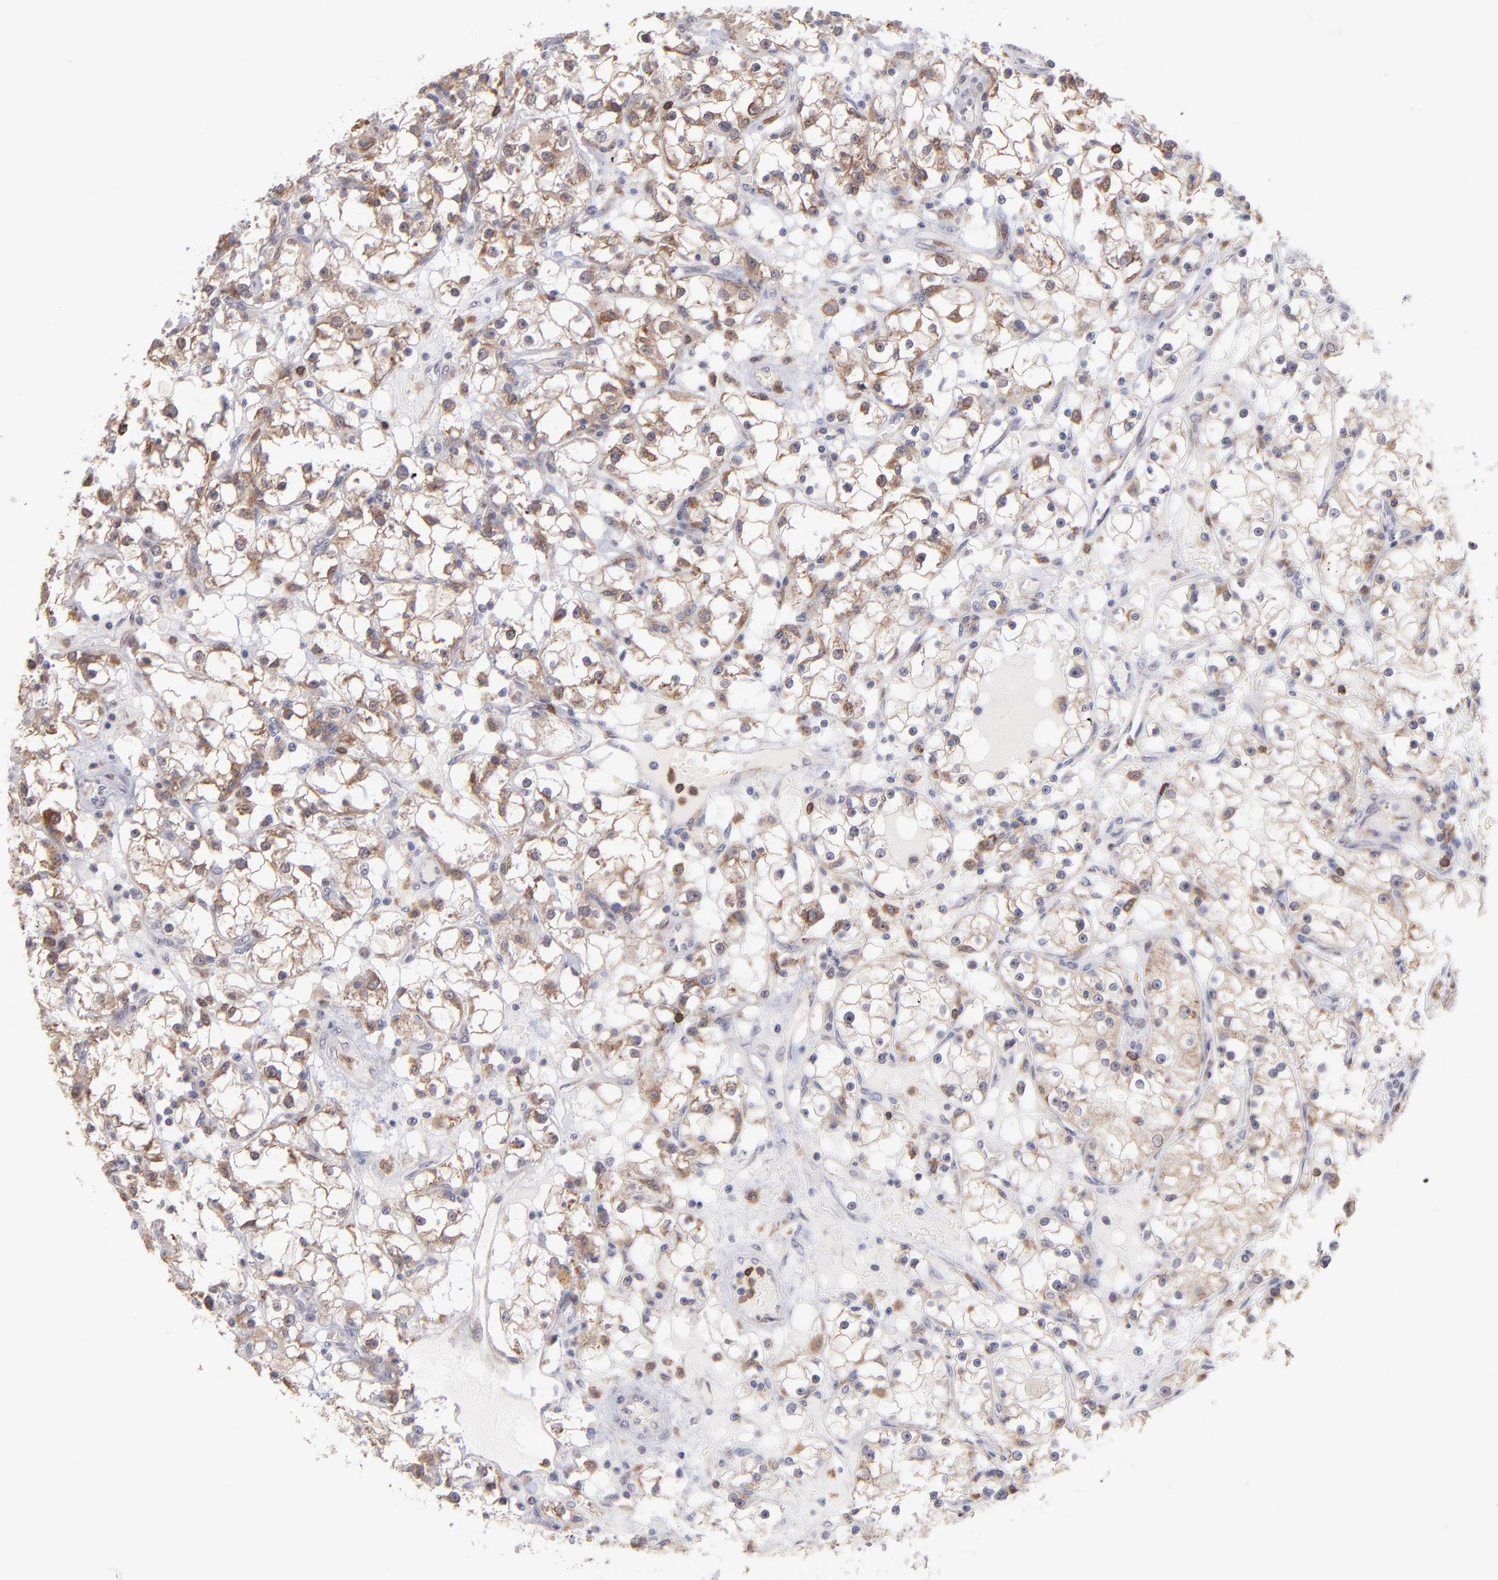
{"staining": {"intensity": "weak", "quantity": "25%-75%", "location": "cytoplasmic/membranous"}, "tissue": "renal cancer", "cell_type": "Tumor cells", "image_type": "cancer", "snomed": [{"axis": "morphology", "description": "Adenocarcinoma, NOS"}, {"axis": "topography", "description": "Kidney"}], "caption": "Immunohistochemistry (IHC) image of neoplastic tissue: human adenocarcinoma (renal) stained using IHC demonstrates low levels of weak protein expression localized specifically in the cytoplasmic/membranous of tumor cells, appearing as a cytoplasmic/membranous brown color.", "gene": "OAS1", "patient": {"sex": "male", "age": 56}}